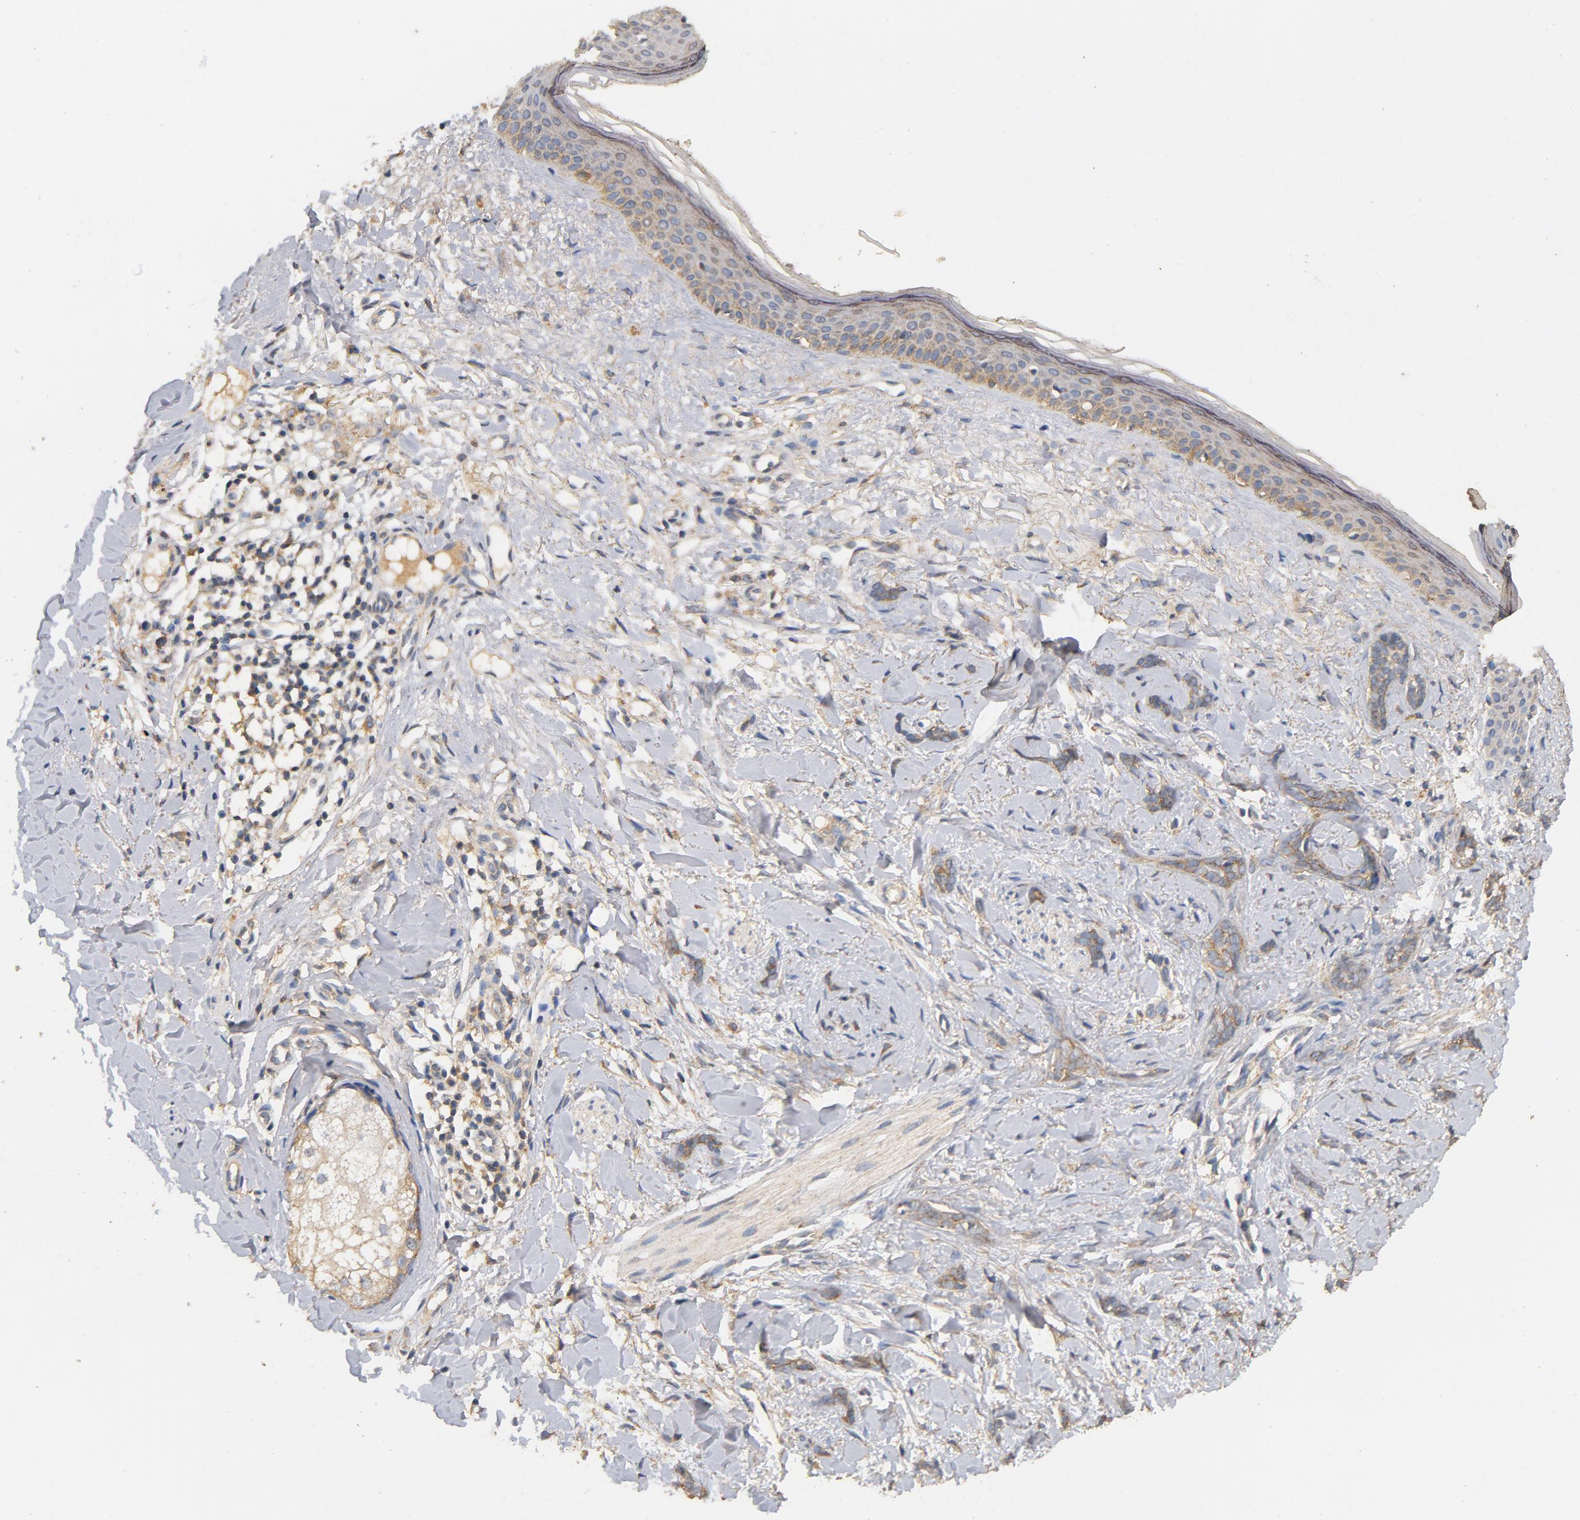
{"staining": {"intensity": "moderate", "quantity": ">75%", "location": "cytoplasmic/membranous"}, "tissue": "skin cancer", "cell_type": "Tumor cells", "image_type": "cancer", "snomed": [{"axis": "morphology", "description": "Normal tissue, NOS"}, {"axis": "morphology", "description": "Basal cell carcinoma"}, {"axis": "topography", "description": "Skin"}], "caption": "Immunohistochemistry staining of skin basal cell carcinoma, which displays medium levels of moderate cytoplasmic/membranous positivity in approximately >75% of tumor cells indicating moderate cytoplasmic/membranous protein expression. The staining was performed using DAB (3,3'-diaminobenzidine) (brown) for protein detection and nuclei were counterstained in hematoxylin (blue).", "gene": "DDX6", "patient": {"sex": "male", "age": 87}}